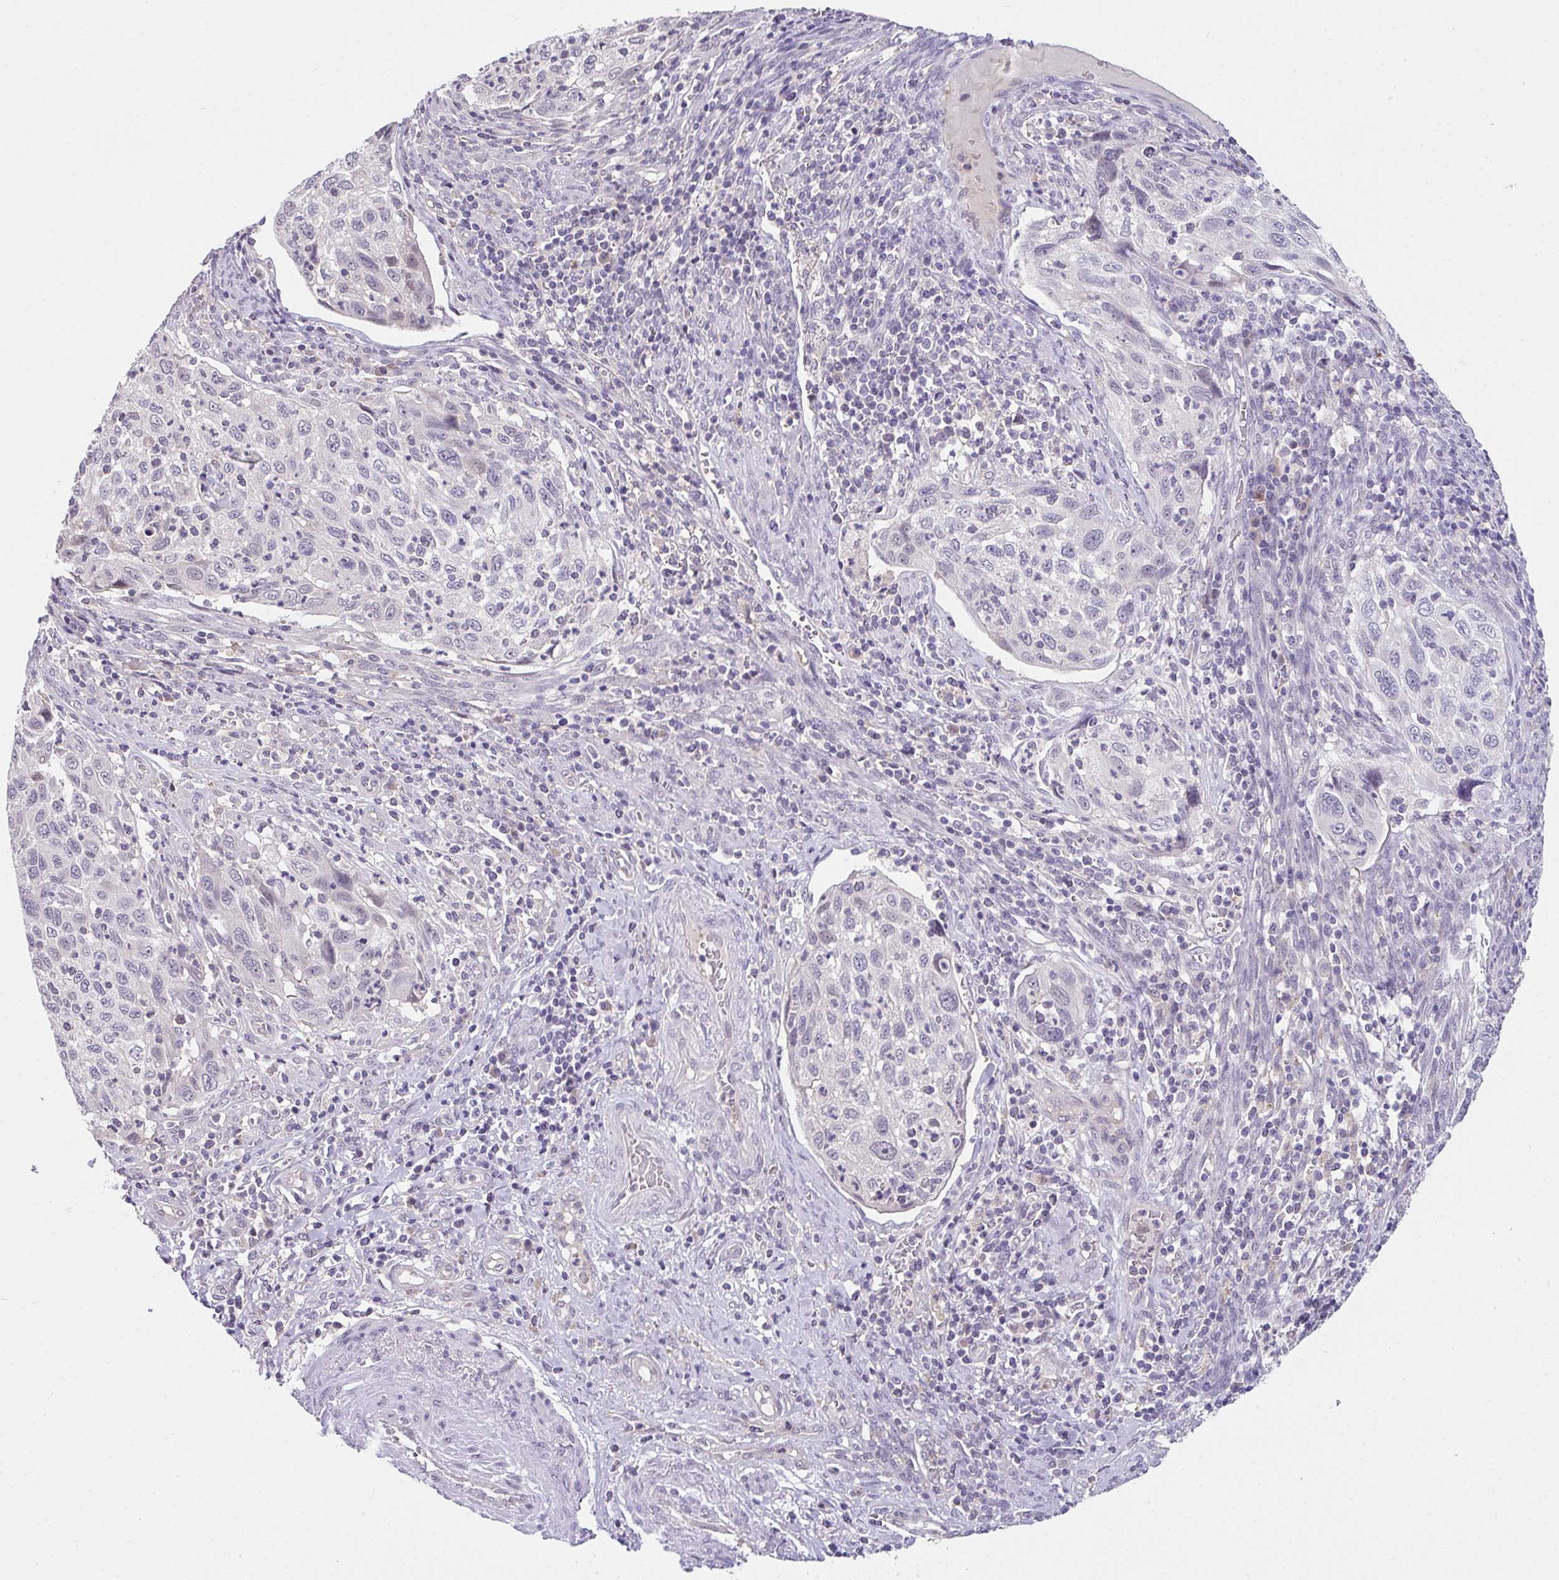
{"staining": {"intensity": "negative", "quantity": "none", "location": "none"}, "tissue": "cervical cancer", "cell_type": "Tumor cells", "image_type": "cancer", "snomed": [{"axis": "morphology", "description": "Squamous cell carcinoma, NOS"}, {"axis": "topography", "description": "Cervix"}], "caption": "An IHC micrograph of cervical squamous cell carcinoma is shown. There is no staining in tumor cells of cervical squamous cell carcinoma.", "gene": "GLTPD2", "patient": {"sex": "female", "age": 70}}